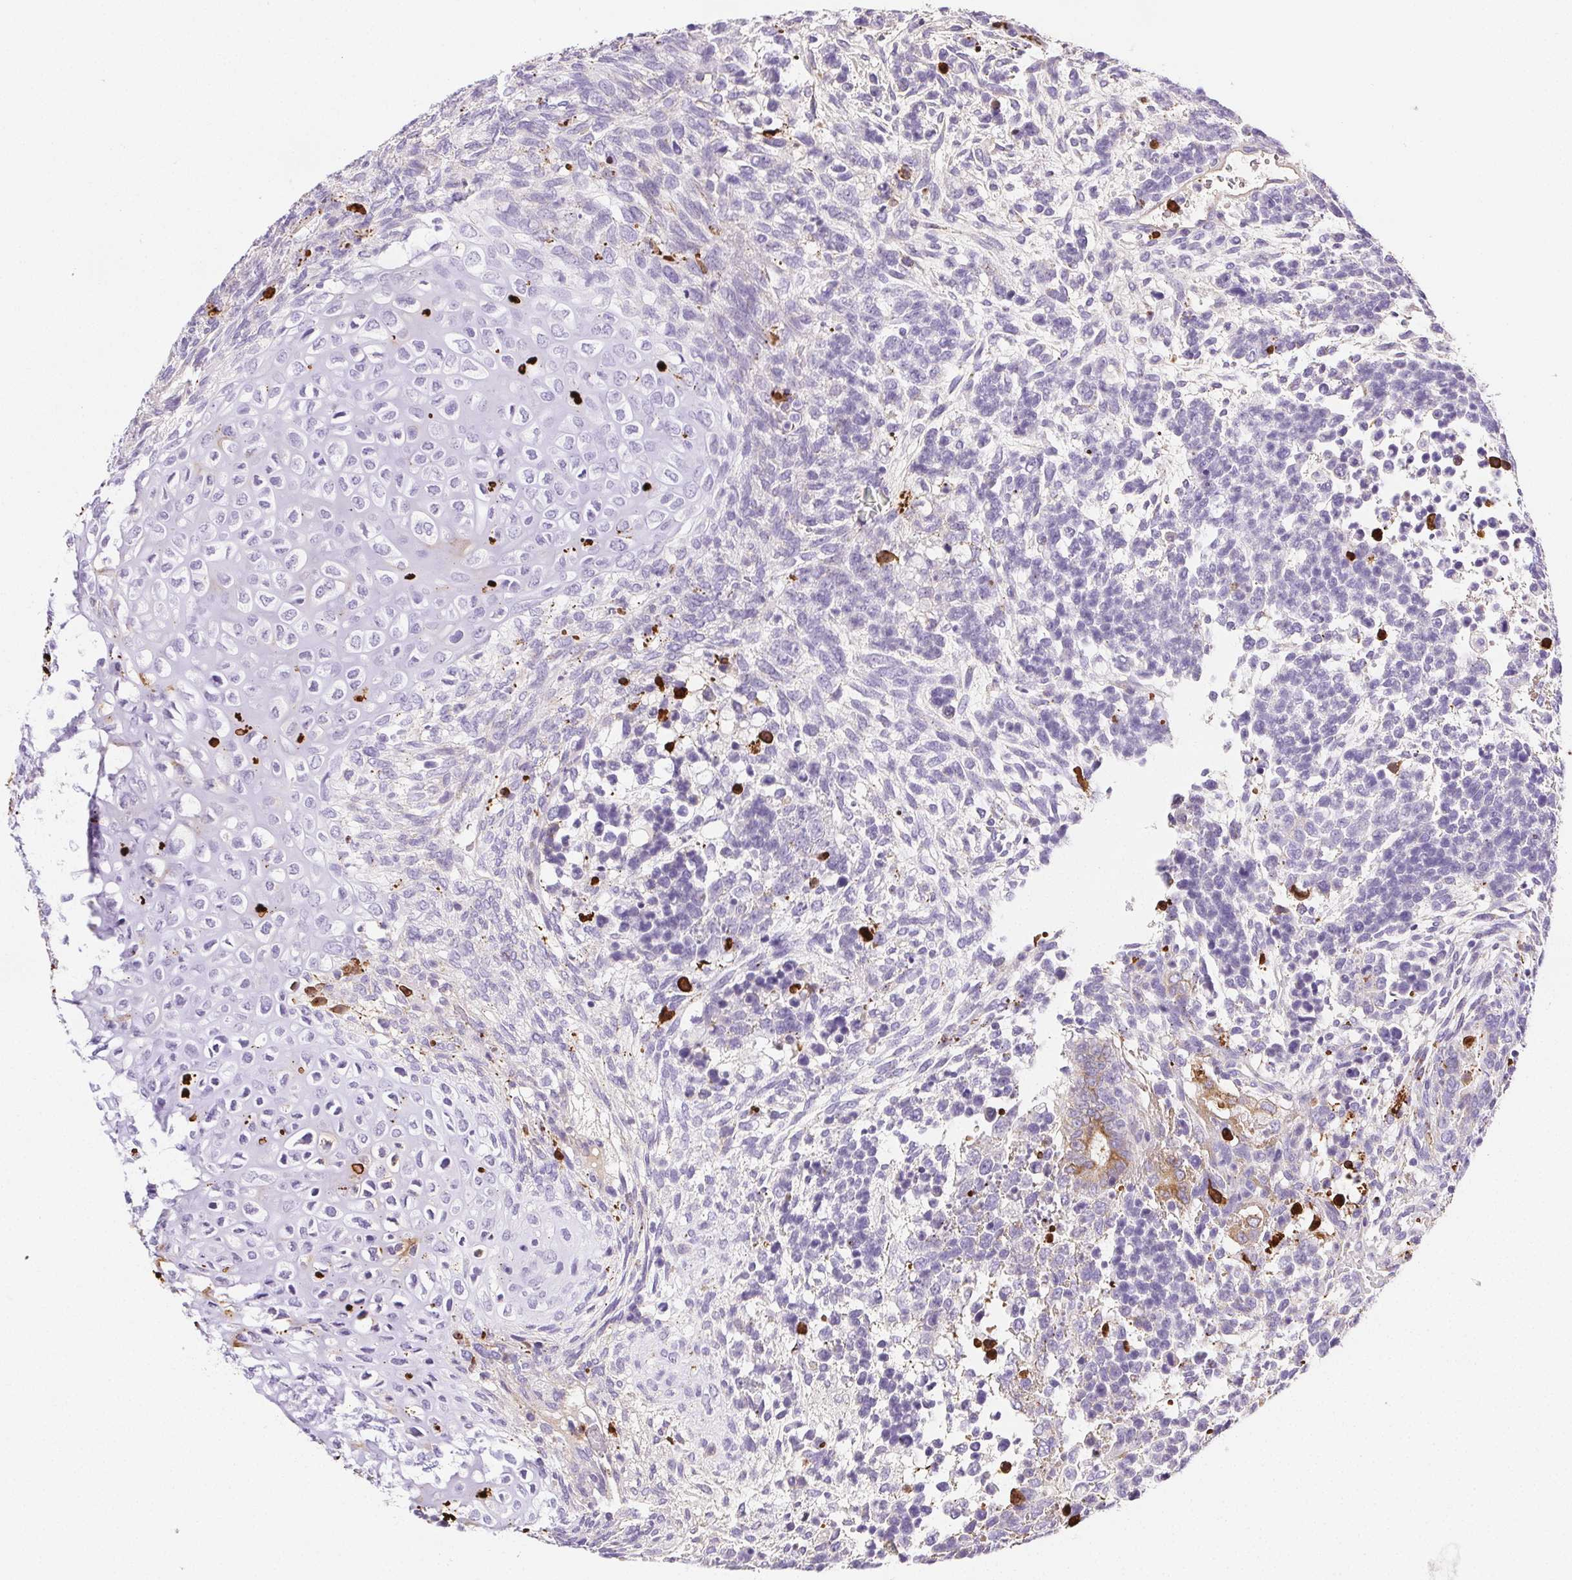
{"staining": {"intensity": "negative", "quantity": "none", "location": "none"}, "tissue": "testis cancer", "cell_type": "Tumor cells", "image_type": "cancer", "snomed": [{"axis": "morphology", "description": "Carcinoma, Embryonal, NOS"}, {"axis": "topography", "description": "Testis"}], "caption": "Histopathology image shows no protein expression in tumor cells of testis cancer tissue.", "gene": "VTN", "patient": {"sex": "male", "age": 23}}